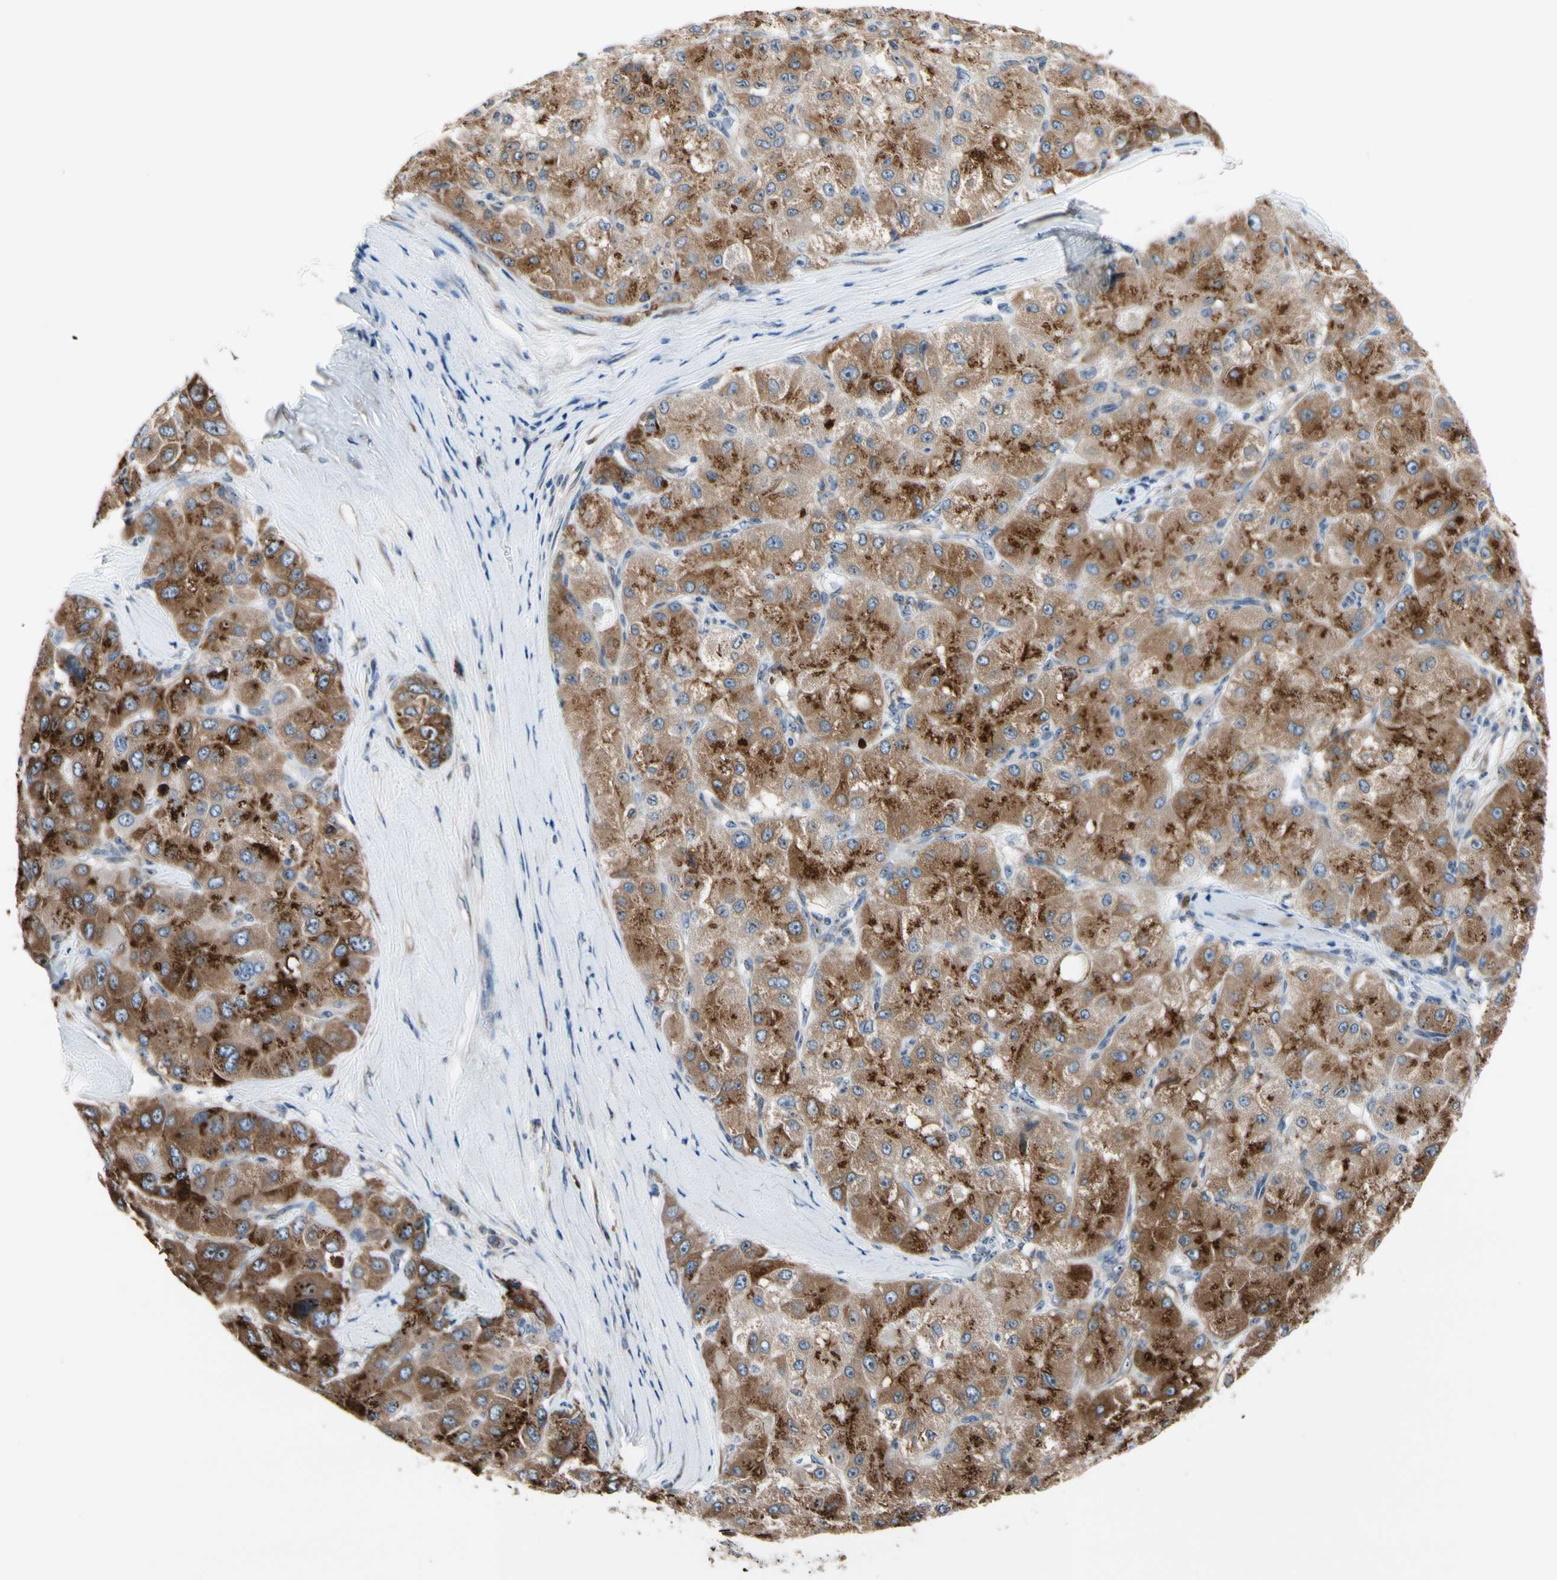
{"staining": {"intensity": "moderate", "quantity": ">75%", "location": "cytoplasmic/membranous"}, "tissue": "liver cancer", "cell_type": "Tumor cells", "image_type": "cancer", "snomed": [{"axis": "morphology", "description": "Carcinoma, Hepatocellular, NOS"}, {"axis": "topography", "description": "Liver"}], "caption": "IHC staining of liver hepatocellular carcinoma, which displays medium levels of moderate cytoplasmic/membranous positivity in about >75% of tumor cells indicating moderate cytoplasmic/membranous protein positivity. The staining was performed using DAB (brown) for protein detection and nuclei were counterstained in hematoxylin (blue).", "gene": "TMED7", "patient": {"sex": "male", "age": 80}}